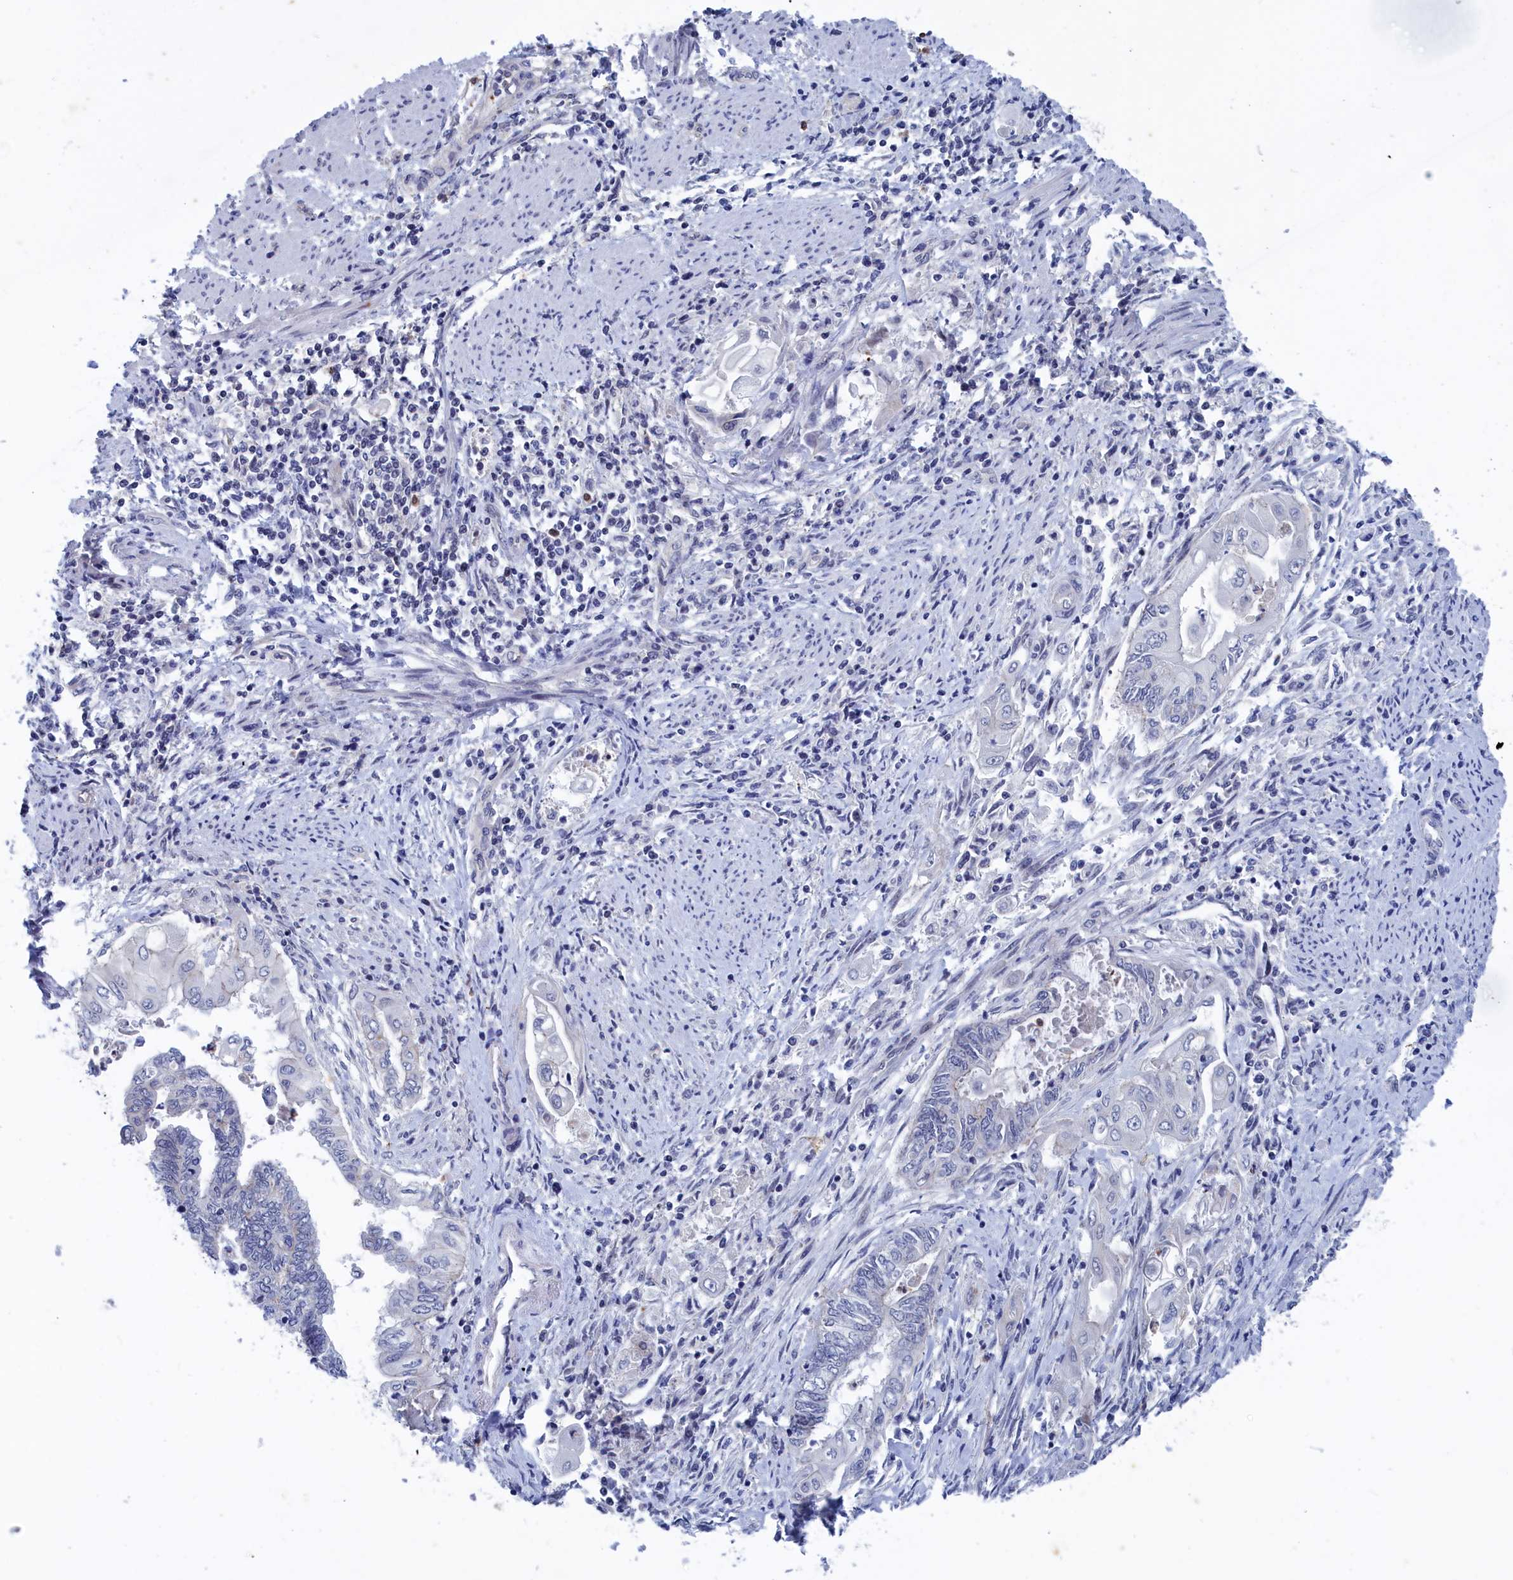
{"staining": {"intensity": "negative", "quantity": "none", "location": "none"}, "tissue": "endometrial cancer", "cell_type": "Tumor cells", "image_type": "cancer", "snomed": [{"axis": "morphology", "description": "Adenocarcinoma, NOS"}, {"axis": "topography", "description": "Uterus"}, {"axis": "topography", "description": "Endometrium"}], "caption": "Immunohistochemistry micrograph of human adenocarcinoma (endometrial) stained for a protein (brown), which shows no positivity in tumor cells.", "gene": "MARCHF3", "patient": {"sex": "female", "age": 70}}